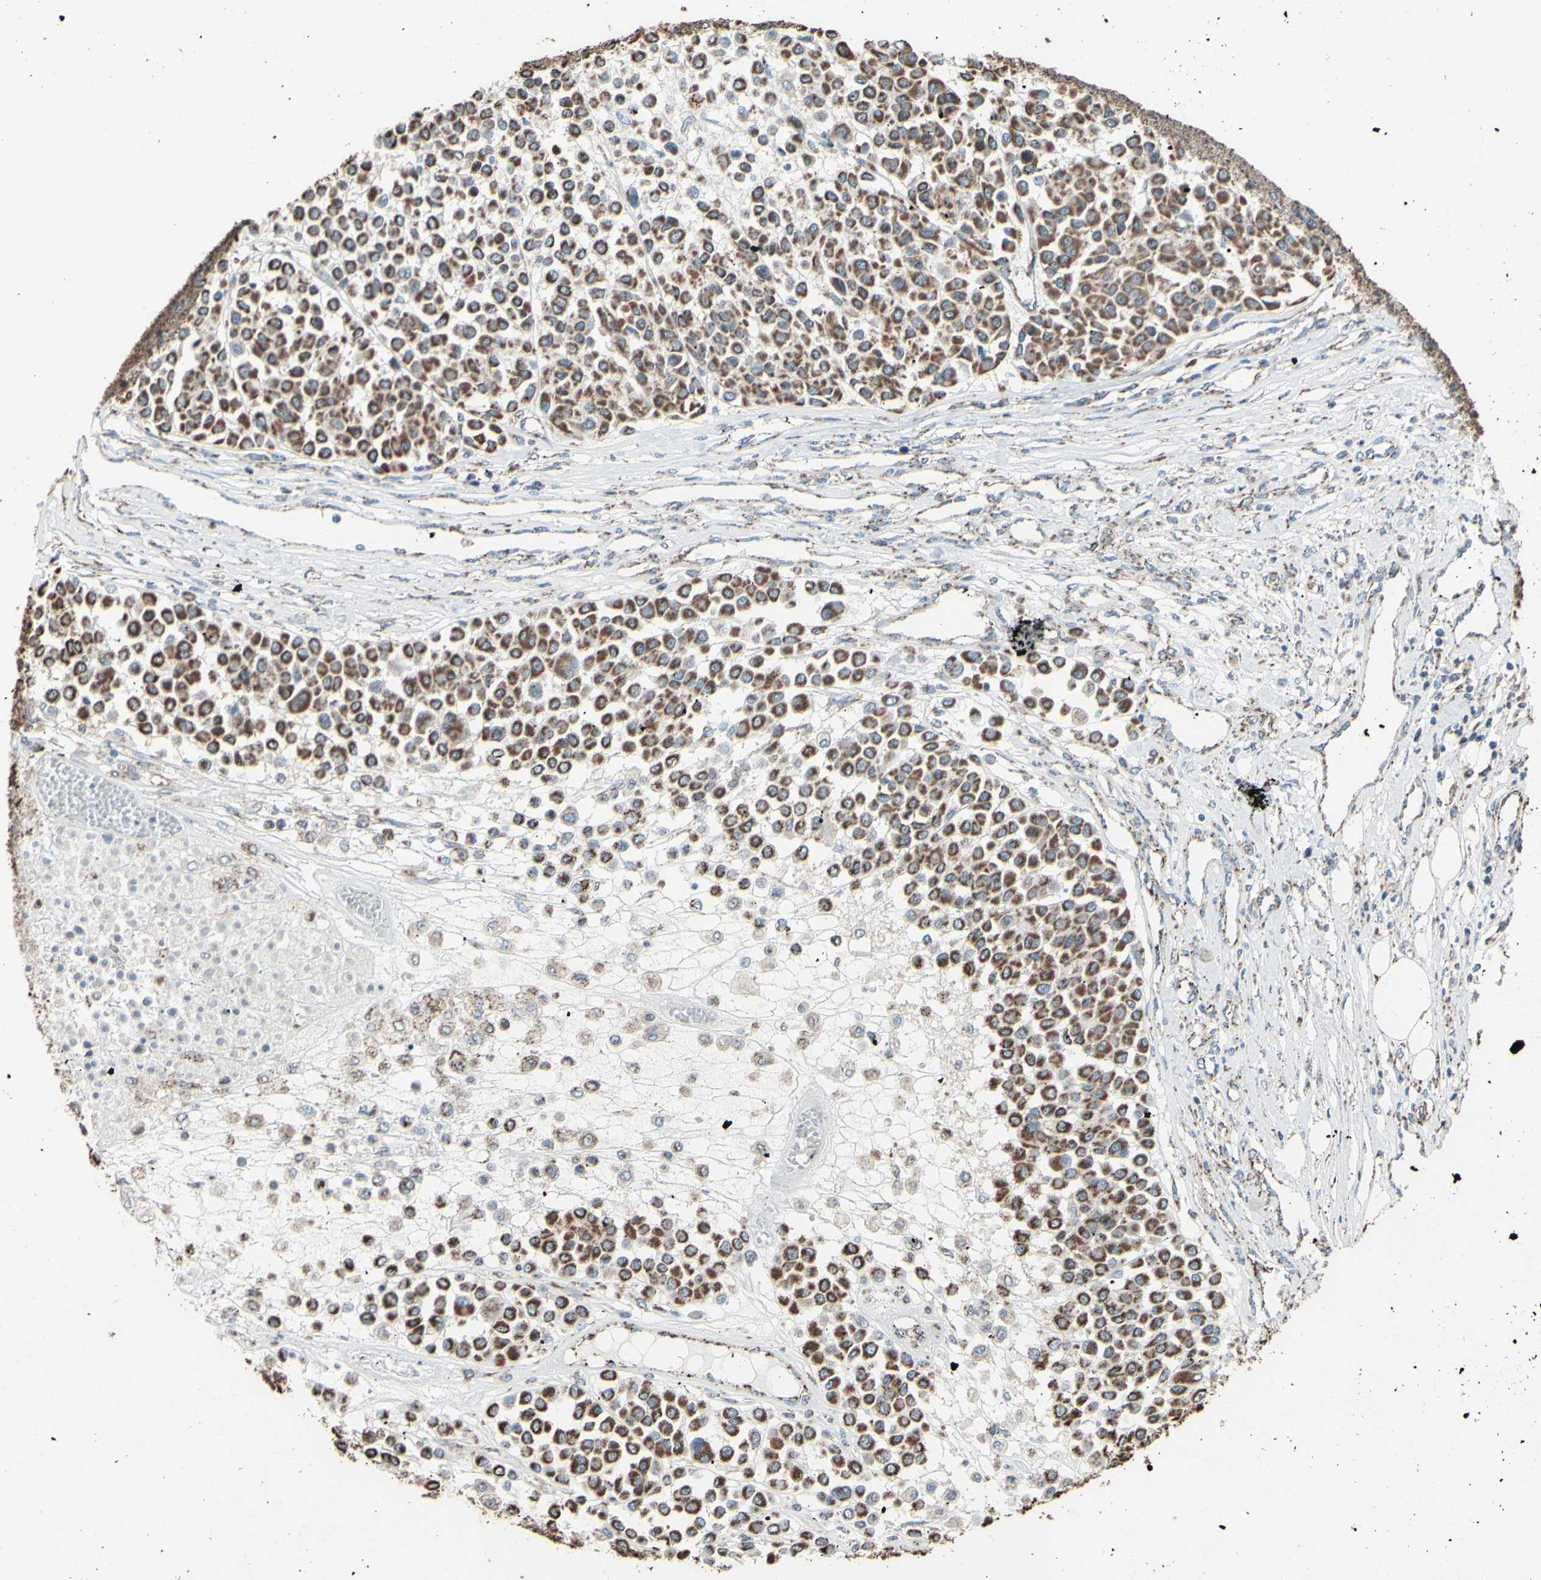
{"staining": {"intensity": "strong", "quantity": "25%-75%", "location": "cytoplasmic/membranous"}, "tissue": "melanoma", "cell_type": "Tumor cells", "image_type": "cancer", "snomed": [{"axis": "morphology", "description": "Malignant melanoma, Metastatic site"}, {"axis": "topography", "description": "Soft tissue"}], "caption": "Protein expression analysis of malignant melanoma (metastatic site) demonstrates strong cytoplasmic/membranous staining in approximately 25%-75% of tumor cells.", "gene": "CMKLR2", "patient": {"sex": "male", "age": 41}}